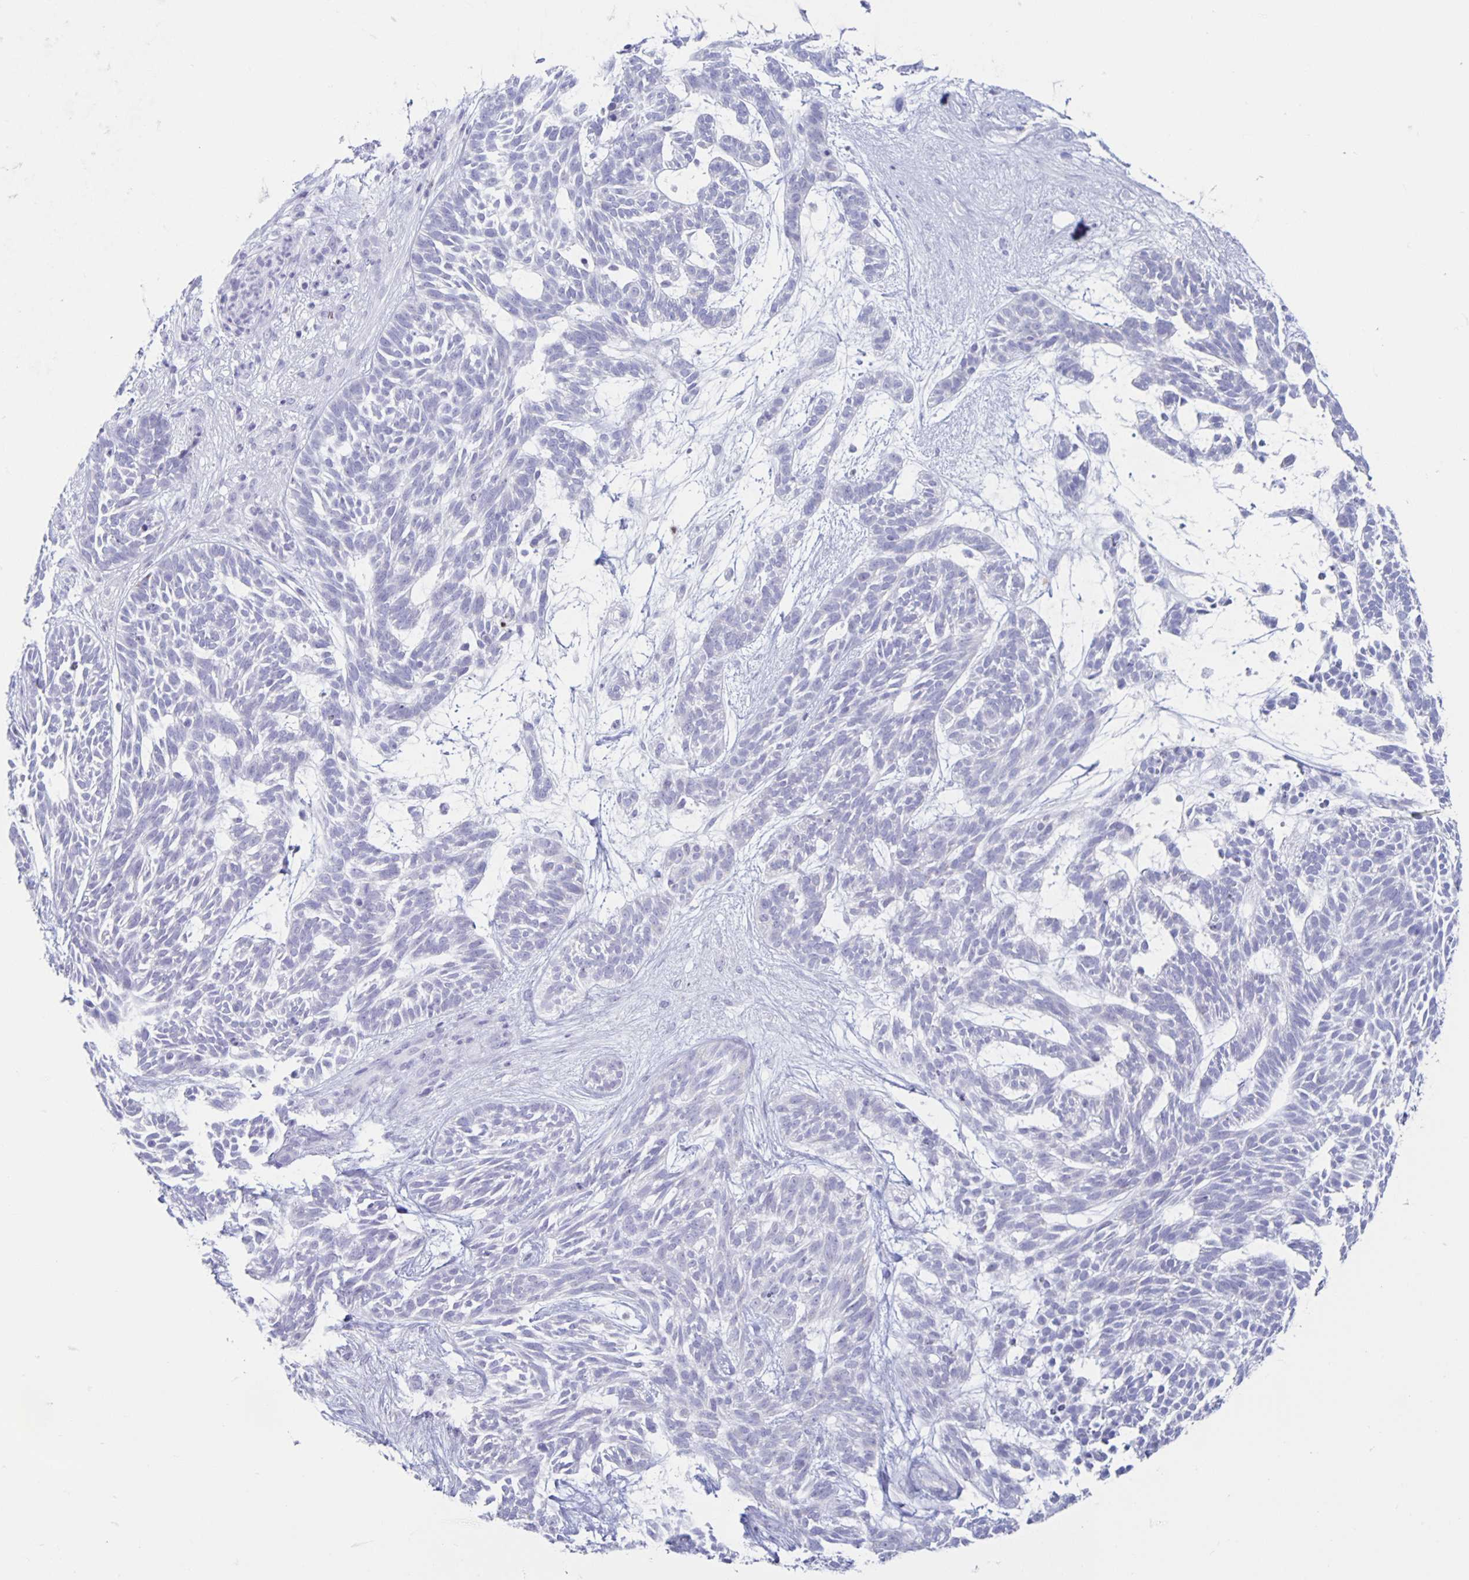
{"staining": {"intensity": "negative", "quantity": "none", "location": "none"}, "tissue": "skin cancer", "cell_type": "Tumor cells", "image_type": "cancer", "snomed": [{"axis": "morphology", "description": "Basal cell carcinoma"}, {"axis": "topography", "description": "Skin"}, {"axis": "topography", "description": "Skin, foot"}], "caption": "High power microscopy micrograph of an immunohistochemistry histopathology image of skin cancer, revealing no significant staining in tumor cells.", "gene": "CT45A5", "patient": {"sex": "female", "age": 77}}